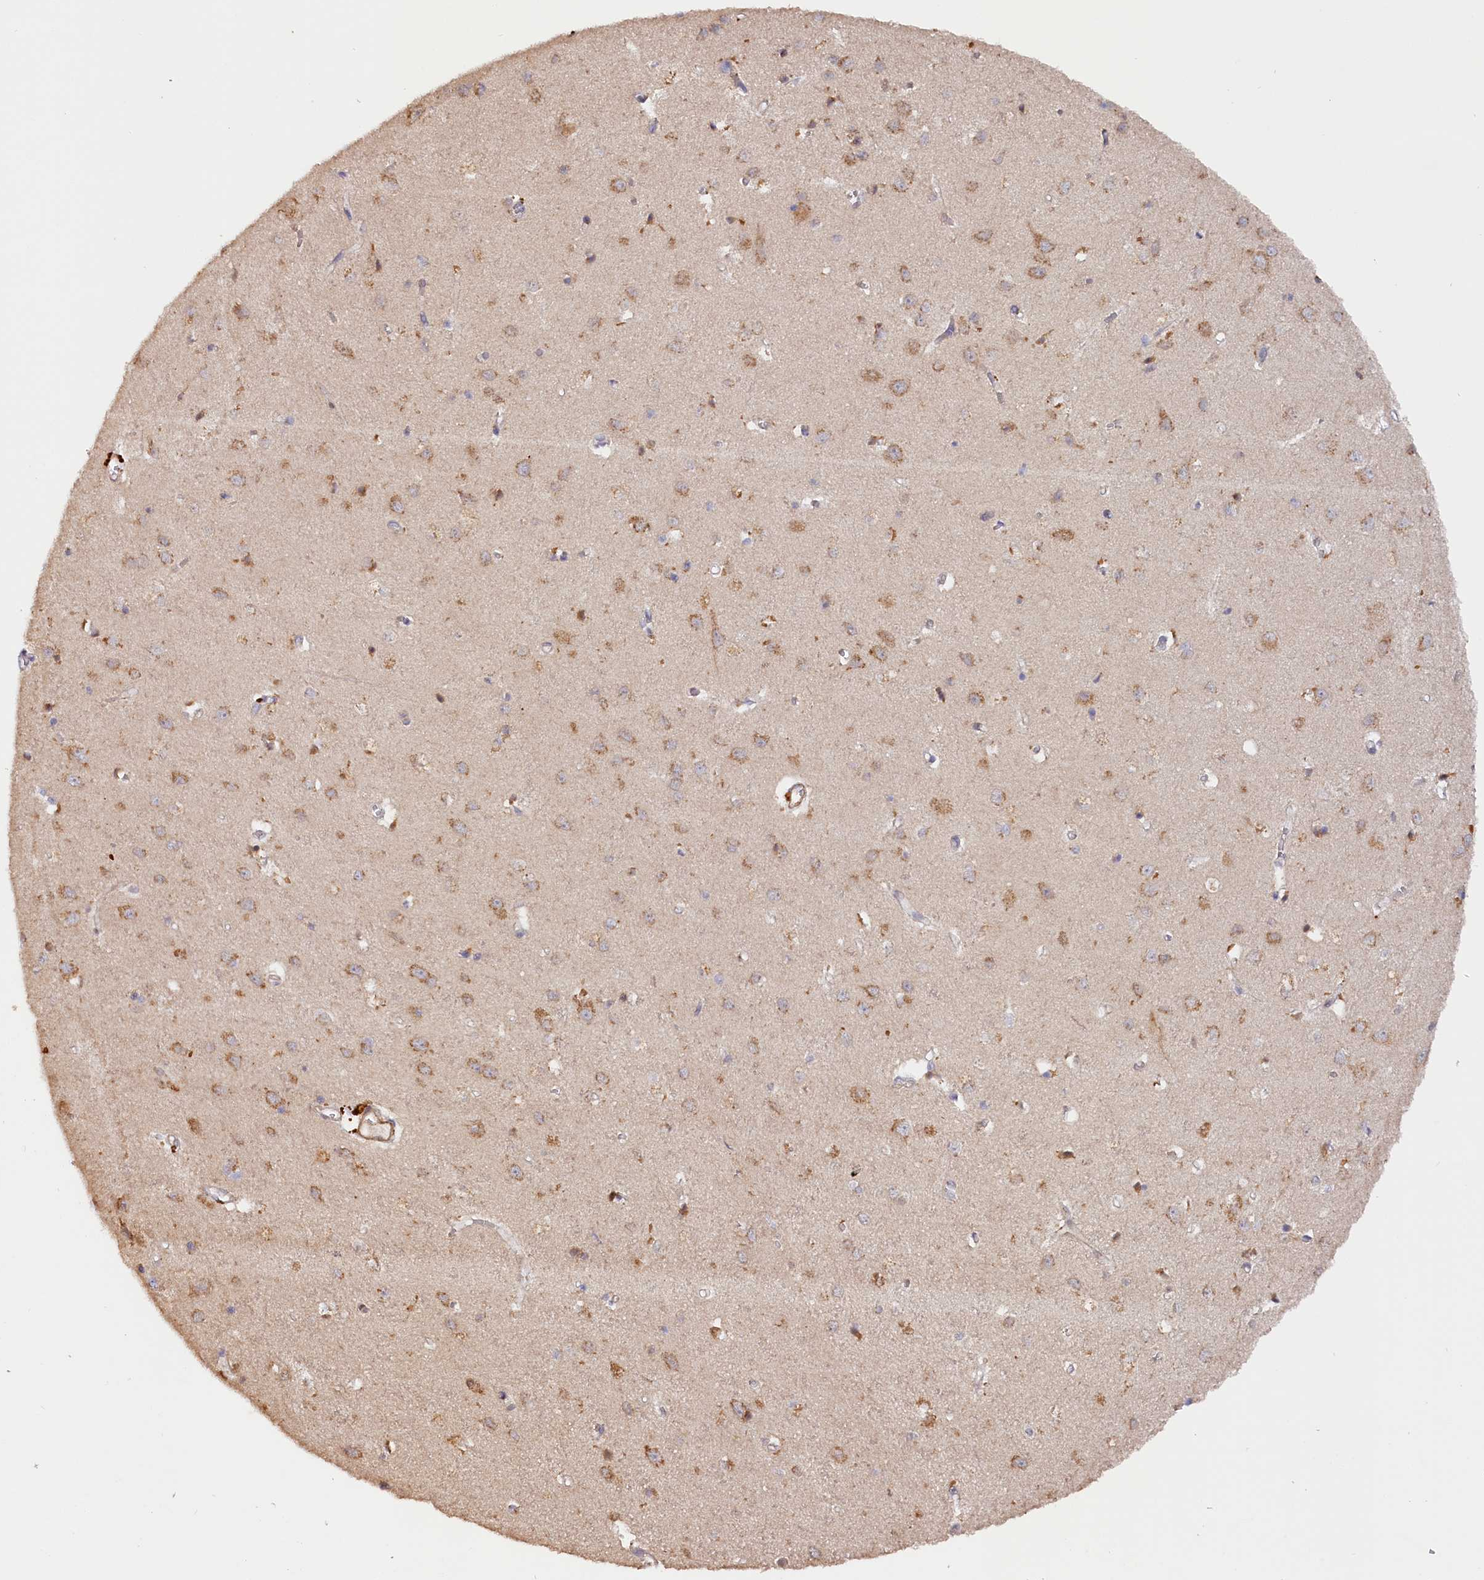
{"staining": {"intensity": "negative", "quantity": "none", "location": "none"}, "tissue": "cerebral cortex", "cell_type": "Endothelial cells", "image_type": "normal", "snomed": [{"axis": "morphology", "description": "Normal tissue, NOS"}, {"axis": "topography", "description": "Cerebral cortex"}], "caption": "Immunohistochemistry of benign cerebral cortex reveals no positivity in endothelial cells. (DAB (3,3'-diaminobenzidine) immunohistochemistry with hematoxylin counter stain).", "gene": "TANGO6", "patient": {"sex": "female", "age": 64}}